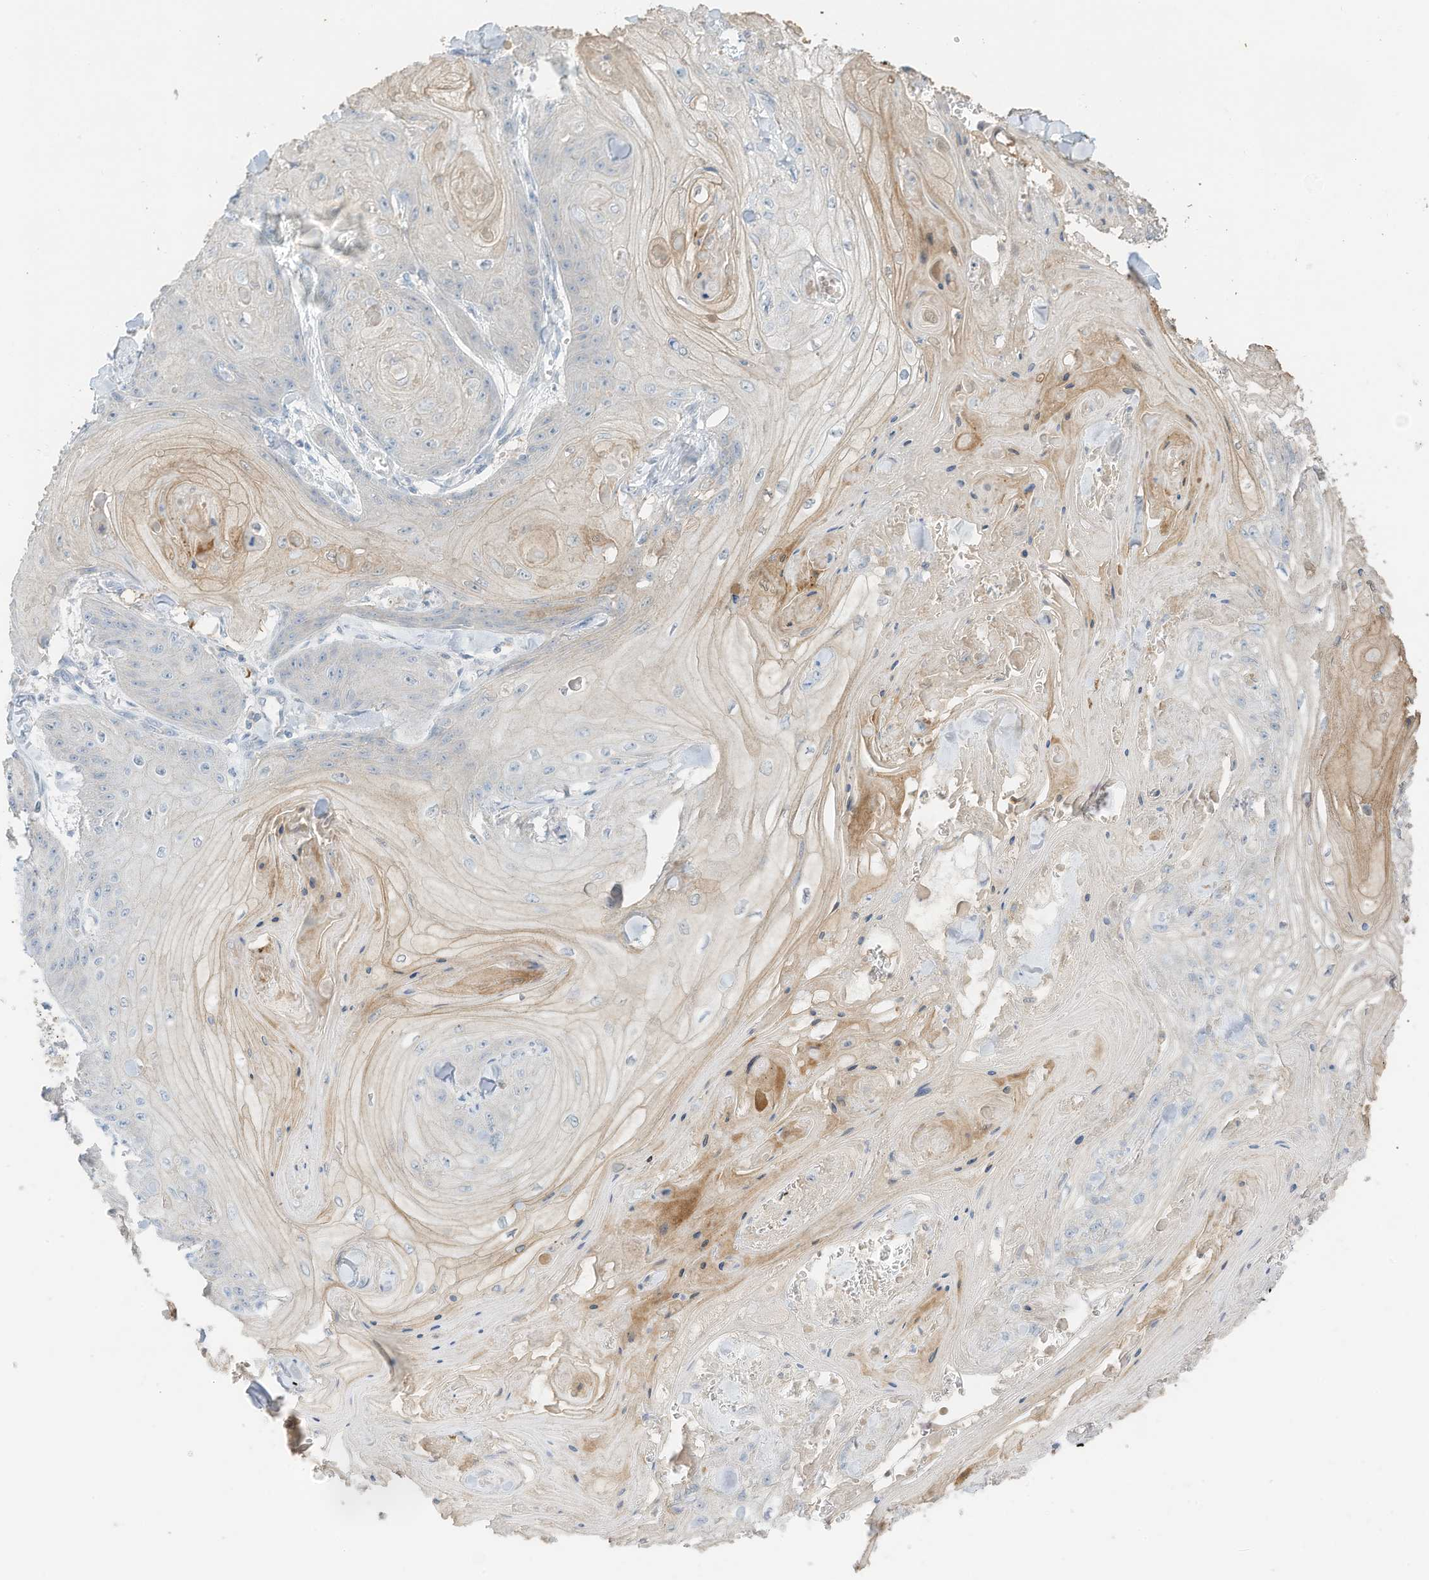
{"staining": {"intensity": "negative", "quantity": "none", "location": "none"}, "tissue": "skin cancer", "cell_type": "Tumor cells", "image_type": "cancer", "snomed": [{"axis": "morphology", "description": "Squamous cell carcinoma, NOS"}, {"axis": "topography", "description": "Skin"}], "caption": "IHC photomicrograph of neoplastic tissue: skin squamous cell carcinoma stained with DAB (3,3'-diaminobenzidine) demonstrates no significant protein expression in tumor cells.", "gene": "CAPN13", "patient": {"sex": "male", "age": 74}}